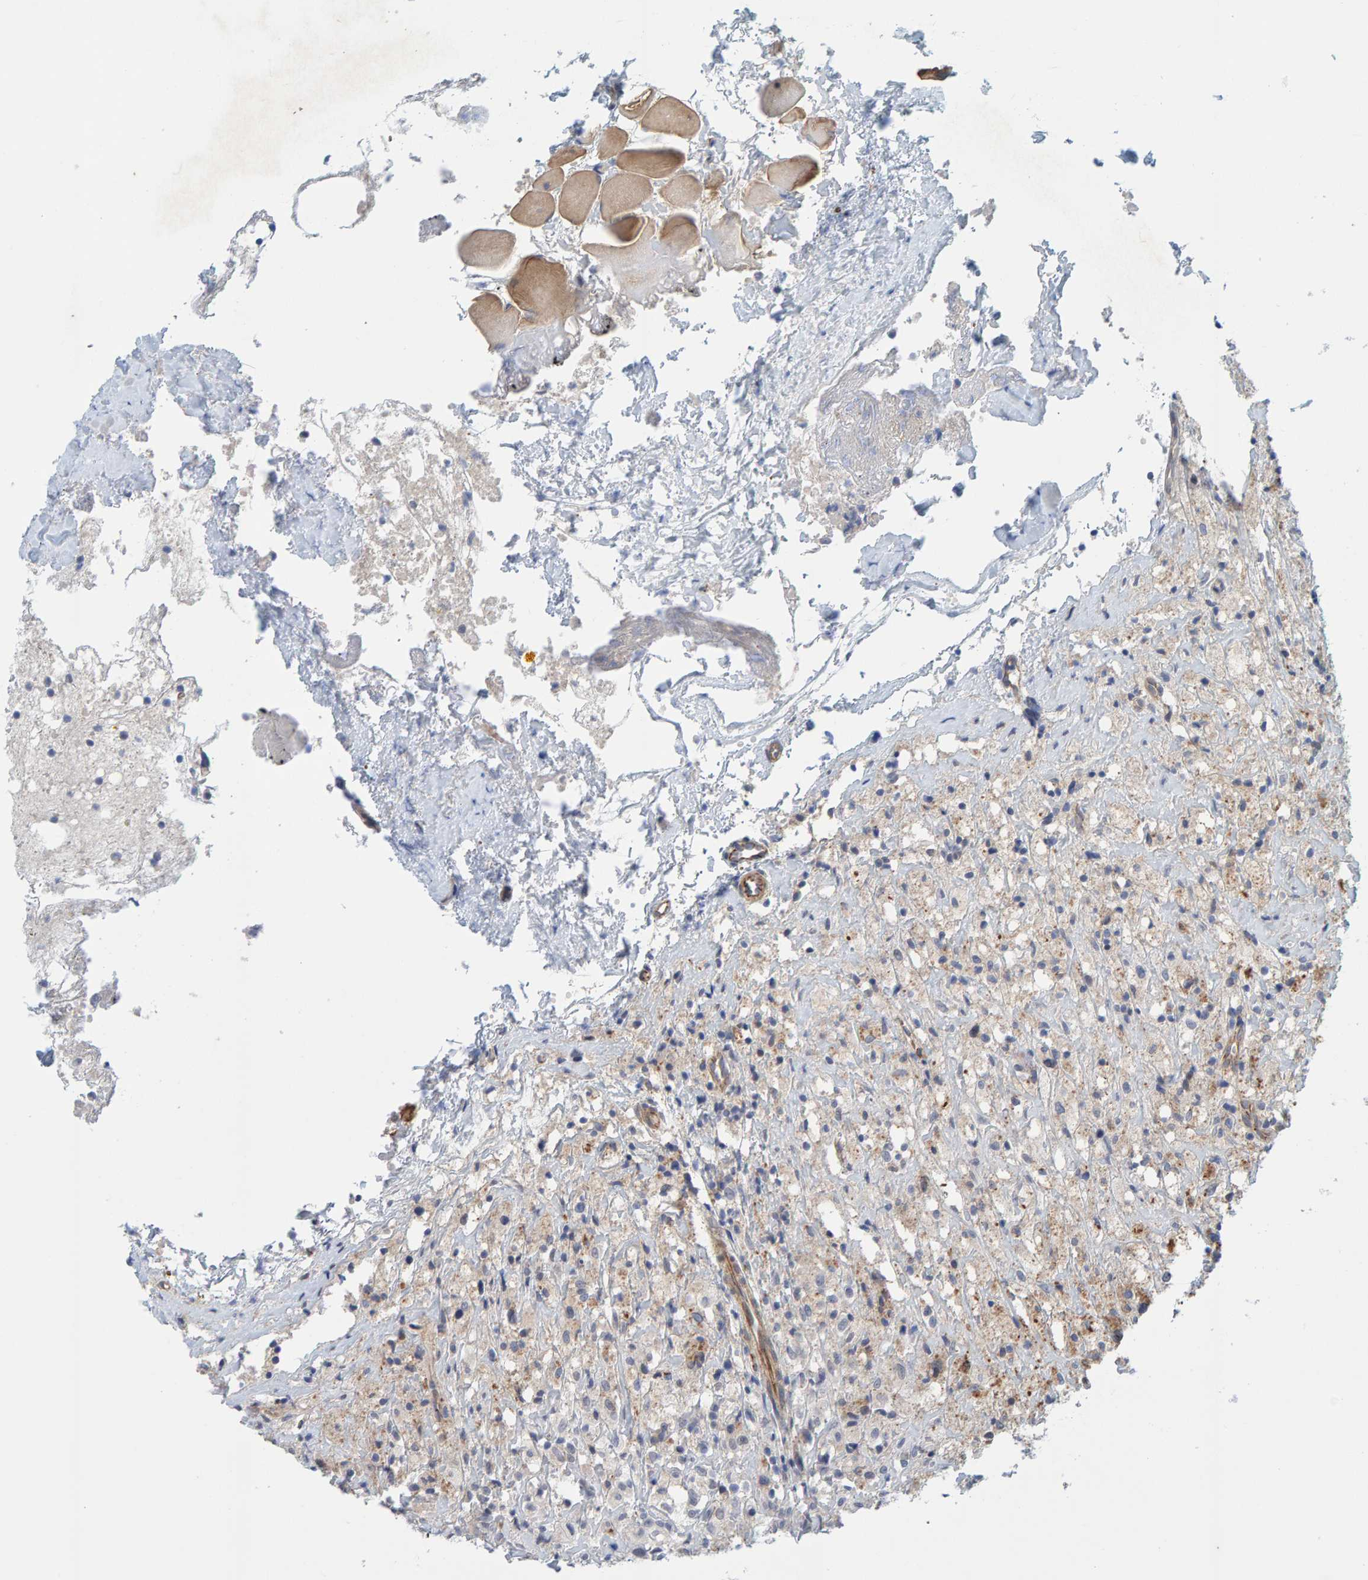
{"staining": {"intensity": "negative", "quantity": "none", "location": "none"}, "tissue": "testis cancer", "cell_type": "Tumor cells", "image_type": "cancer", "snomed": [{"axis": "morphology", "description": "Carcinoma, Embryonal, NOS"}, {"axis": "topography", "description": "Testis"}], "caption": "This is an immunohistochemistry (IHC) image of testis cancer. There is no positivity in tumor cells.", "gene": "KRBA2", "patient": {"sex": "male", "age": 2}}